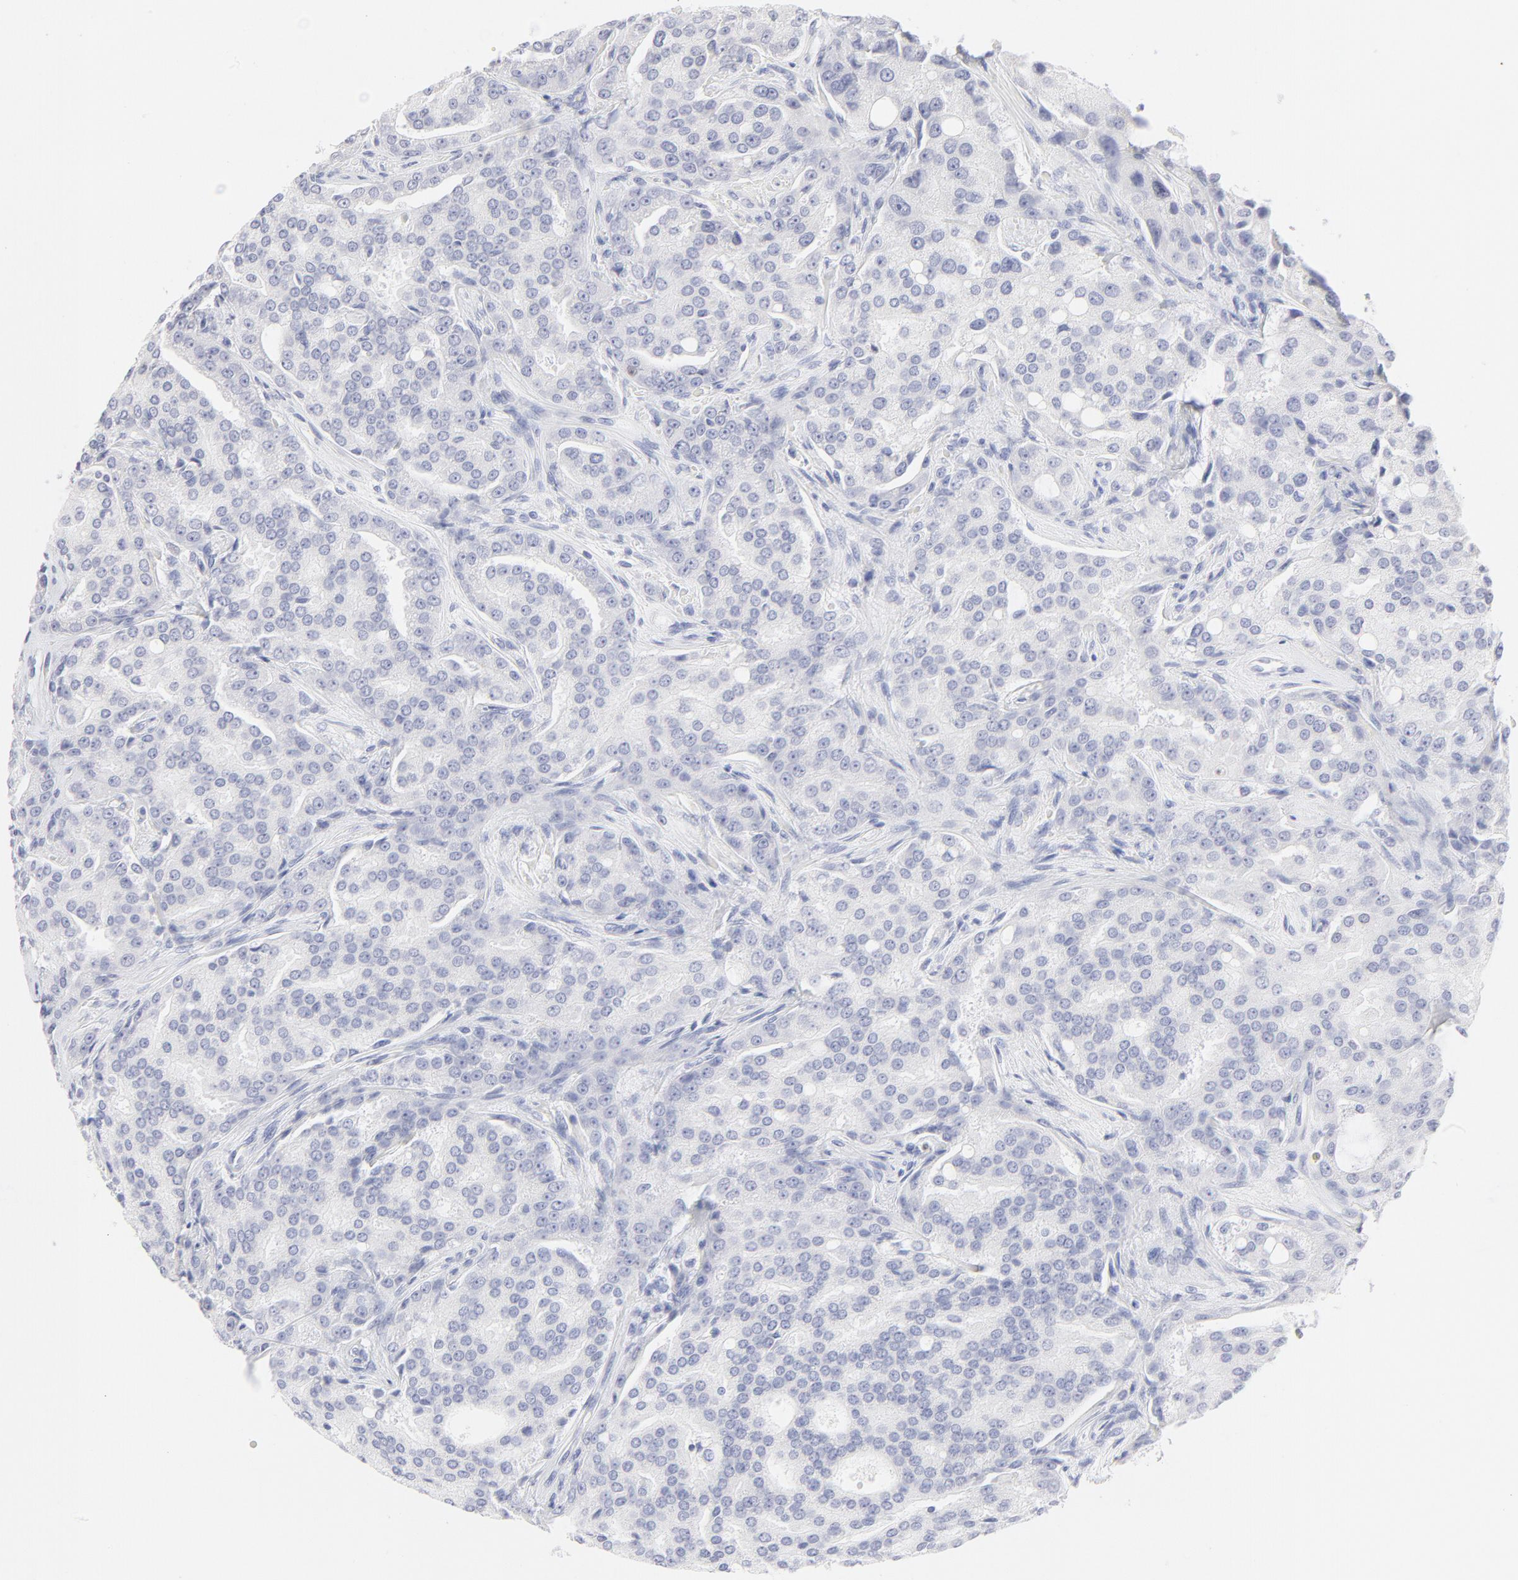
{"staining": {"intensity": "negative", "quantity": "none", "location": "none"}, "tissue": "prostate cancer", "cell_type": "Tumor cells", "image_type": "cancer", "snomed": [{"axis": "morphology", "description": "Adenocarcinoma, High grade"}, {"axis": "topography", "description": "Prostate"}], "caption": "Prostate high-grade adenocarcinoma stained for a protein using immunohistochemistry shows no staining tumor cells.", "gene": "ELF3", "patient": {"sex": "male", "age": 72}}